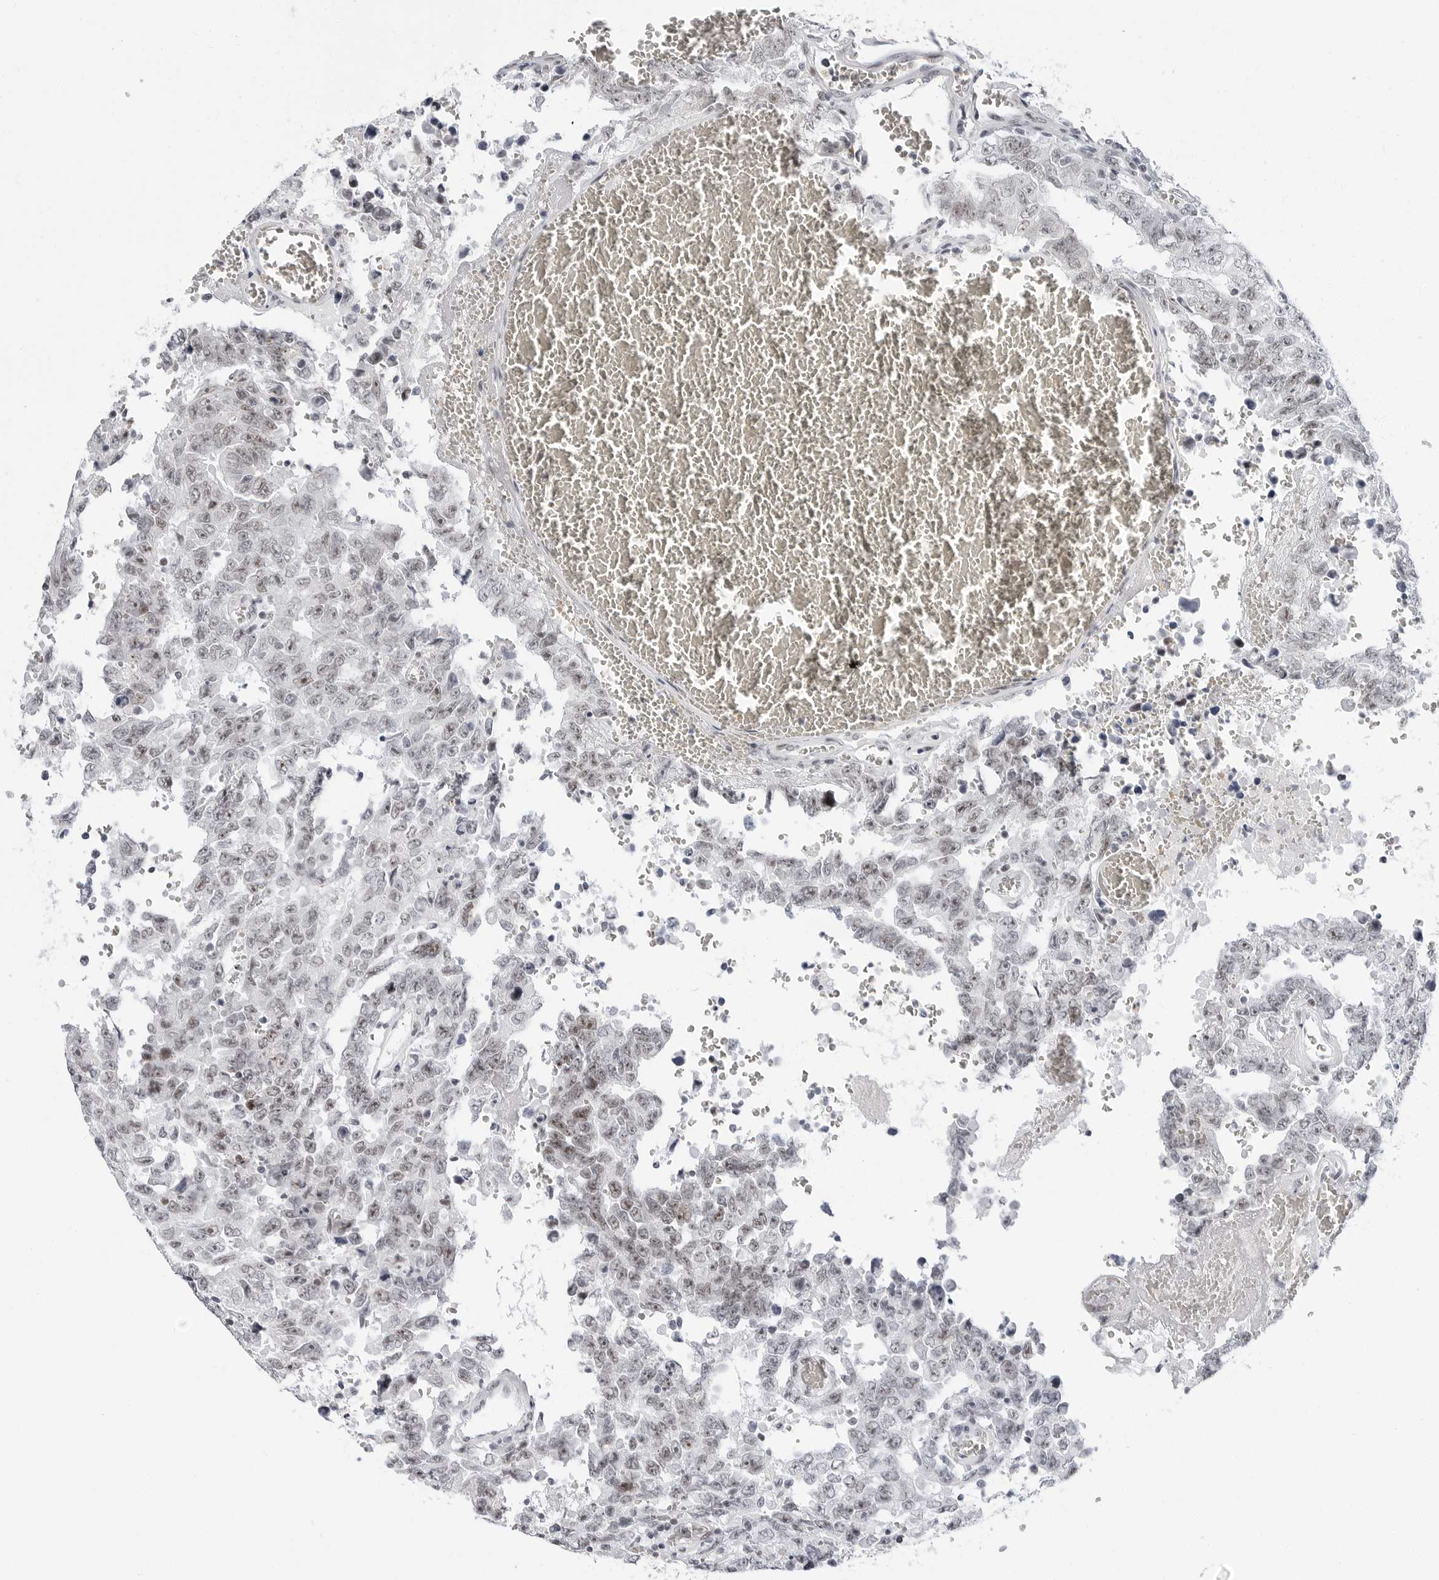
{"staining": {"intensity": "weak", "quantity": ">75%", "location": "nuclear"}, "tissue": "testis cancer", "cell_type": "Tumor cells", "image_type": "cancer", "snomed": [{"axis": "morphology", "description": "Carcinoma, Embryonal, NOS"}, {"axis": "topography", "description": "Testis"}], "caption": "Testis cancer stained for a protein exhibits weak nuclear positivity in tumor cells. The staining was performed using DAB to visualize the protein expression in brown, while the nuclei were stained in blue with hematoxylin (Magnification: 20x).", "gene": "VEZF1", "patient": {"sex": "male", "age": 26}}